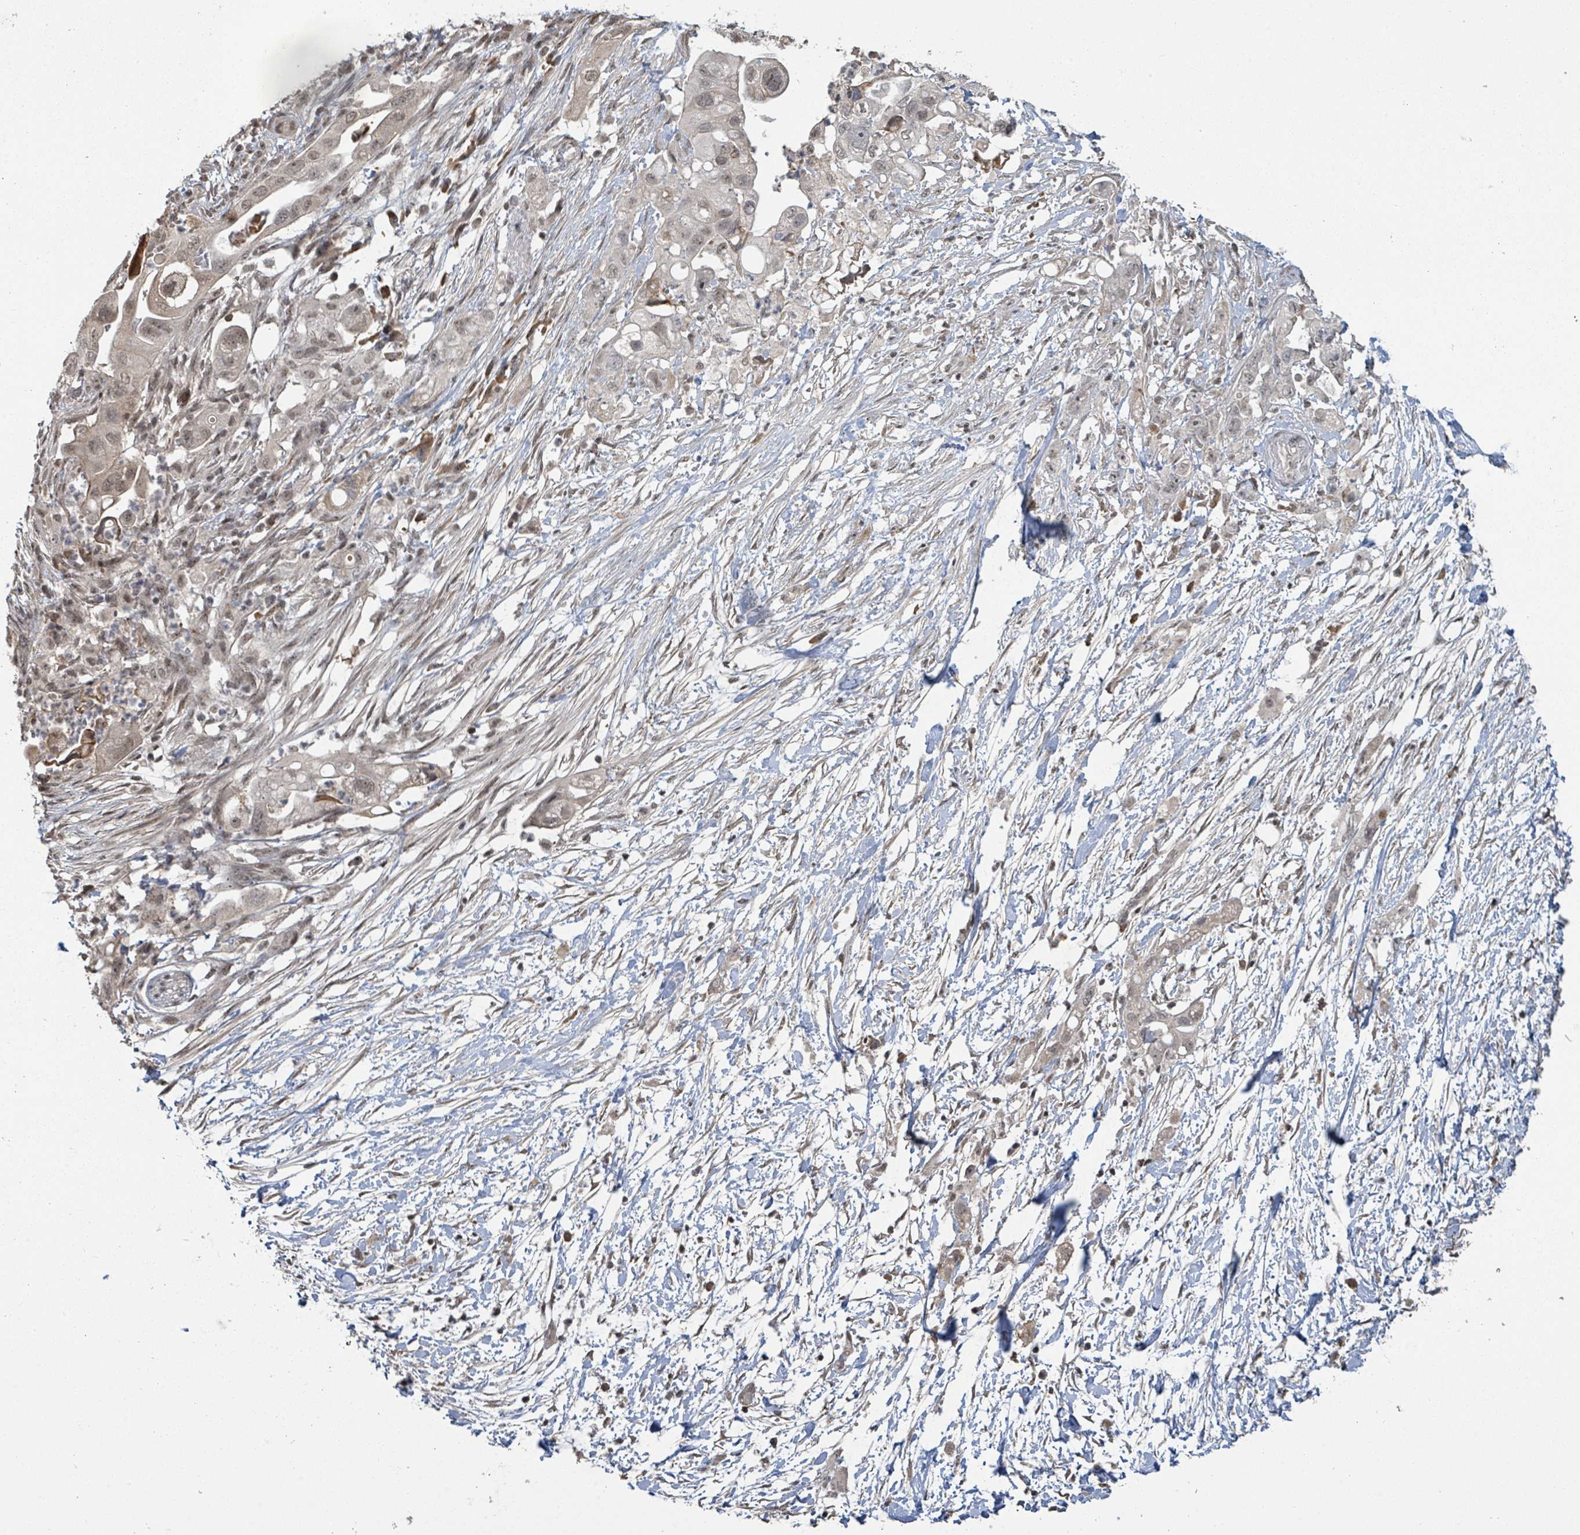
{"staining": {"intensity": "weak", "quantity": ">75%", "location": "cytoplasmic/membranous,nuclear"}, "tissue": "pancreatic cancer", "cell_type": "Tumor cells", "image_type": "cancer", "snomed": [{"axis": "morphology", "description": "Adenocarcinoma, NOS"}, {"axis": "topography", "description": "Pancreas"}], "caption": "A brown stain highlights weak cytoplasmic/membranous and nuclear staining of a protein in human pancreatic adenocarcinoma tumor cells.", "gene": "ZBTB14", "patient": {"sex": "female", "age": 72}}